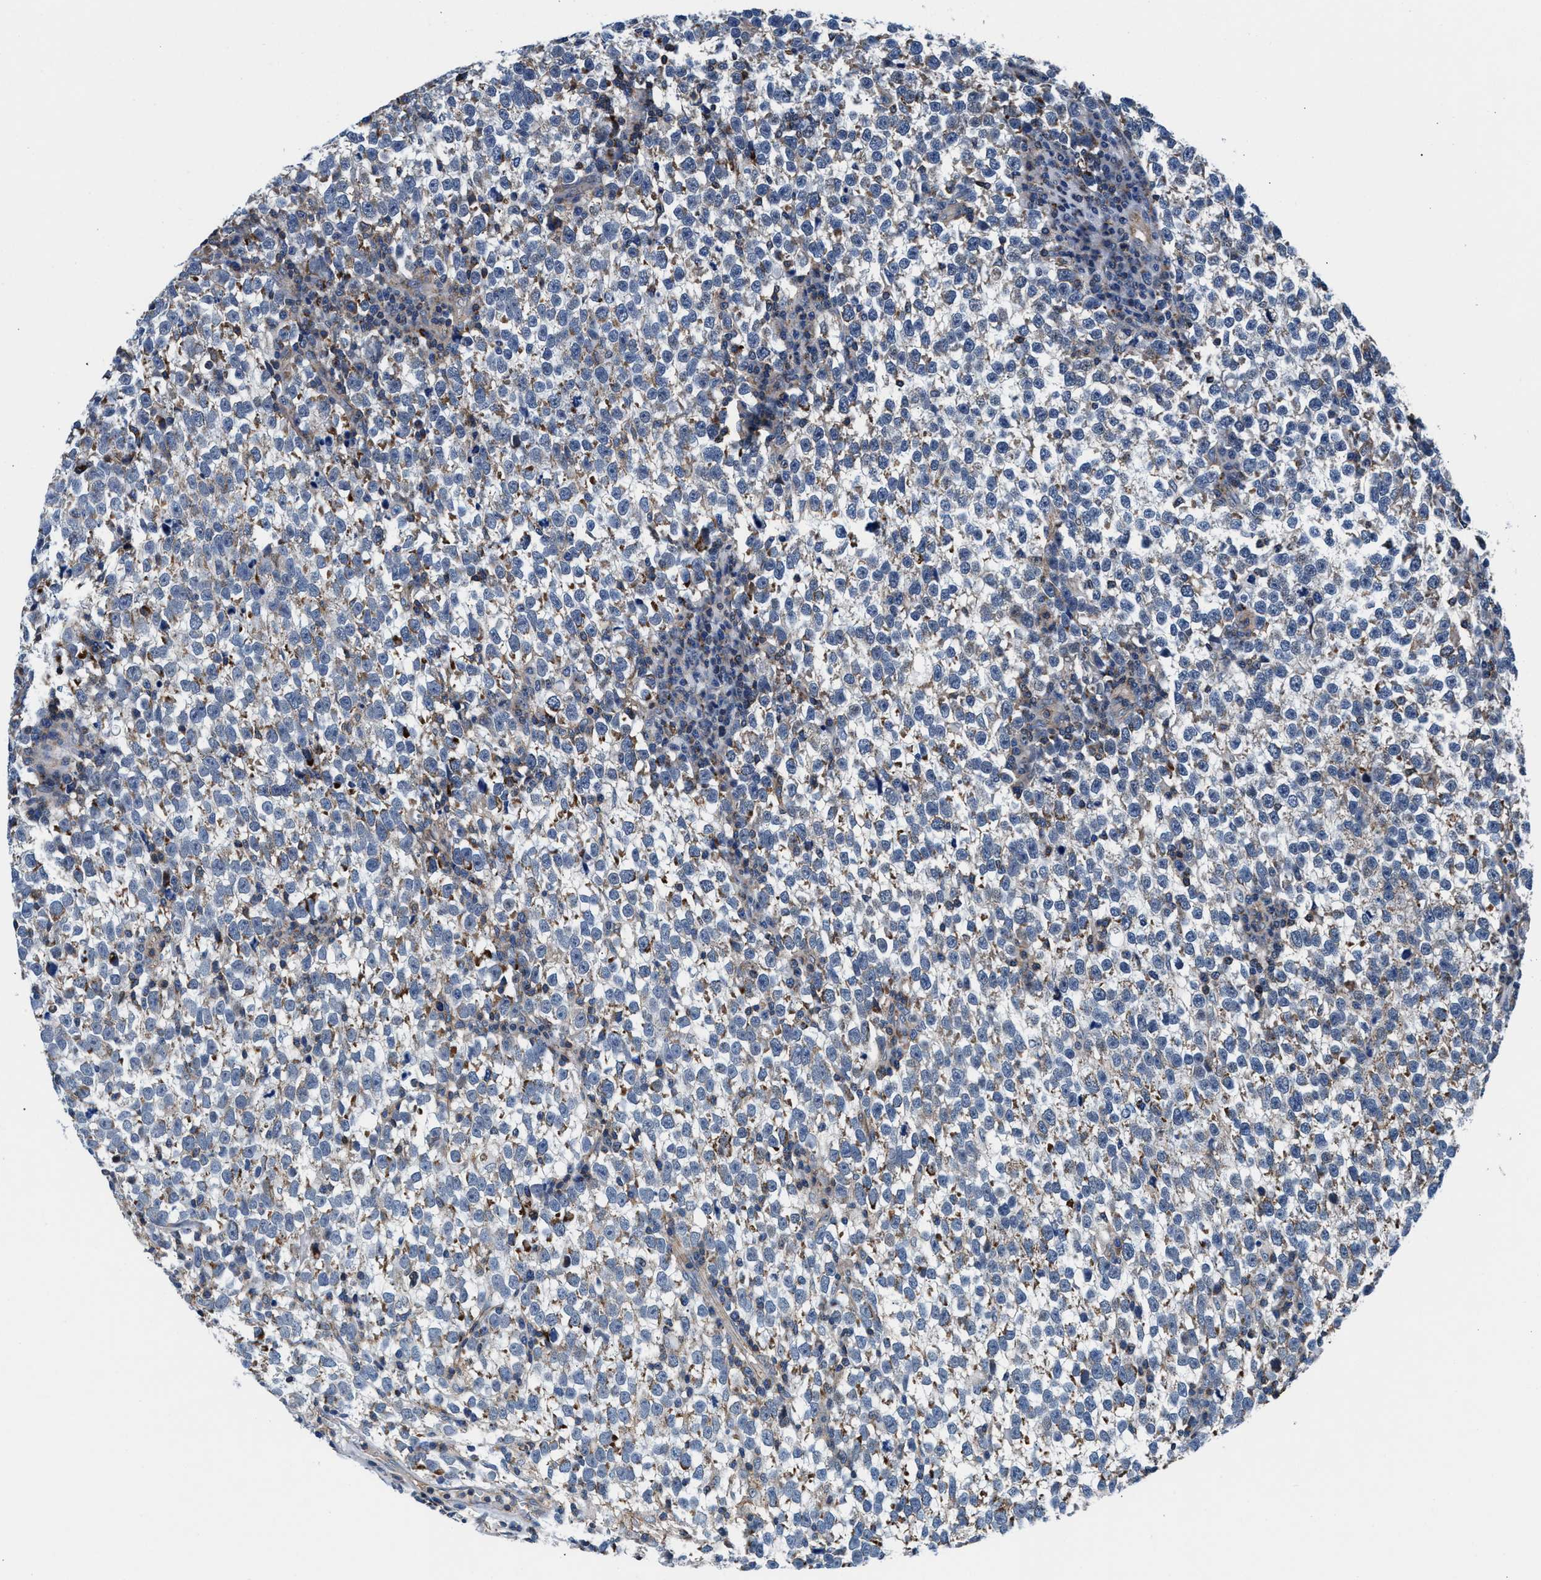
{"staining": {"intensity": "weak", "quantity": ">75%", "location": "cytoplasmic/membranous"}, "tissue": "testis cancer", "cell_type": "Tumor cells", "image_type": "cancer", "snomed": [{"axis": "morphology", "description": "Normal tissue, NOS"}, {"axis": "morphology", "description": "Seminoma, NOS"}, {"axis": "topography", "description": "Testis"}], "caption": "Weak cytoplasmic/membranous positivity is seen in about >75% of tumor cells in seminoma (testis).", "gene": "NKTR", "patient": {"sex": "male", "age": 43}}